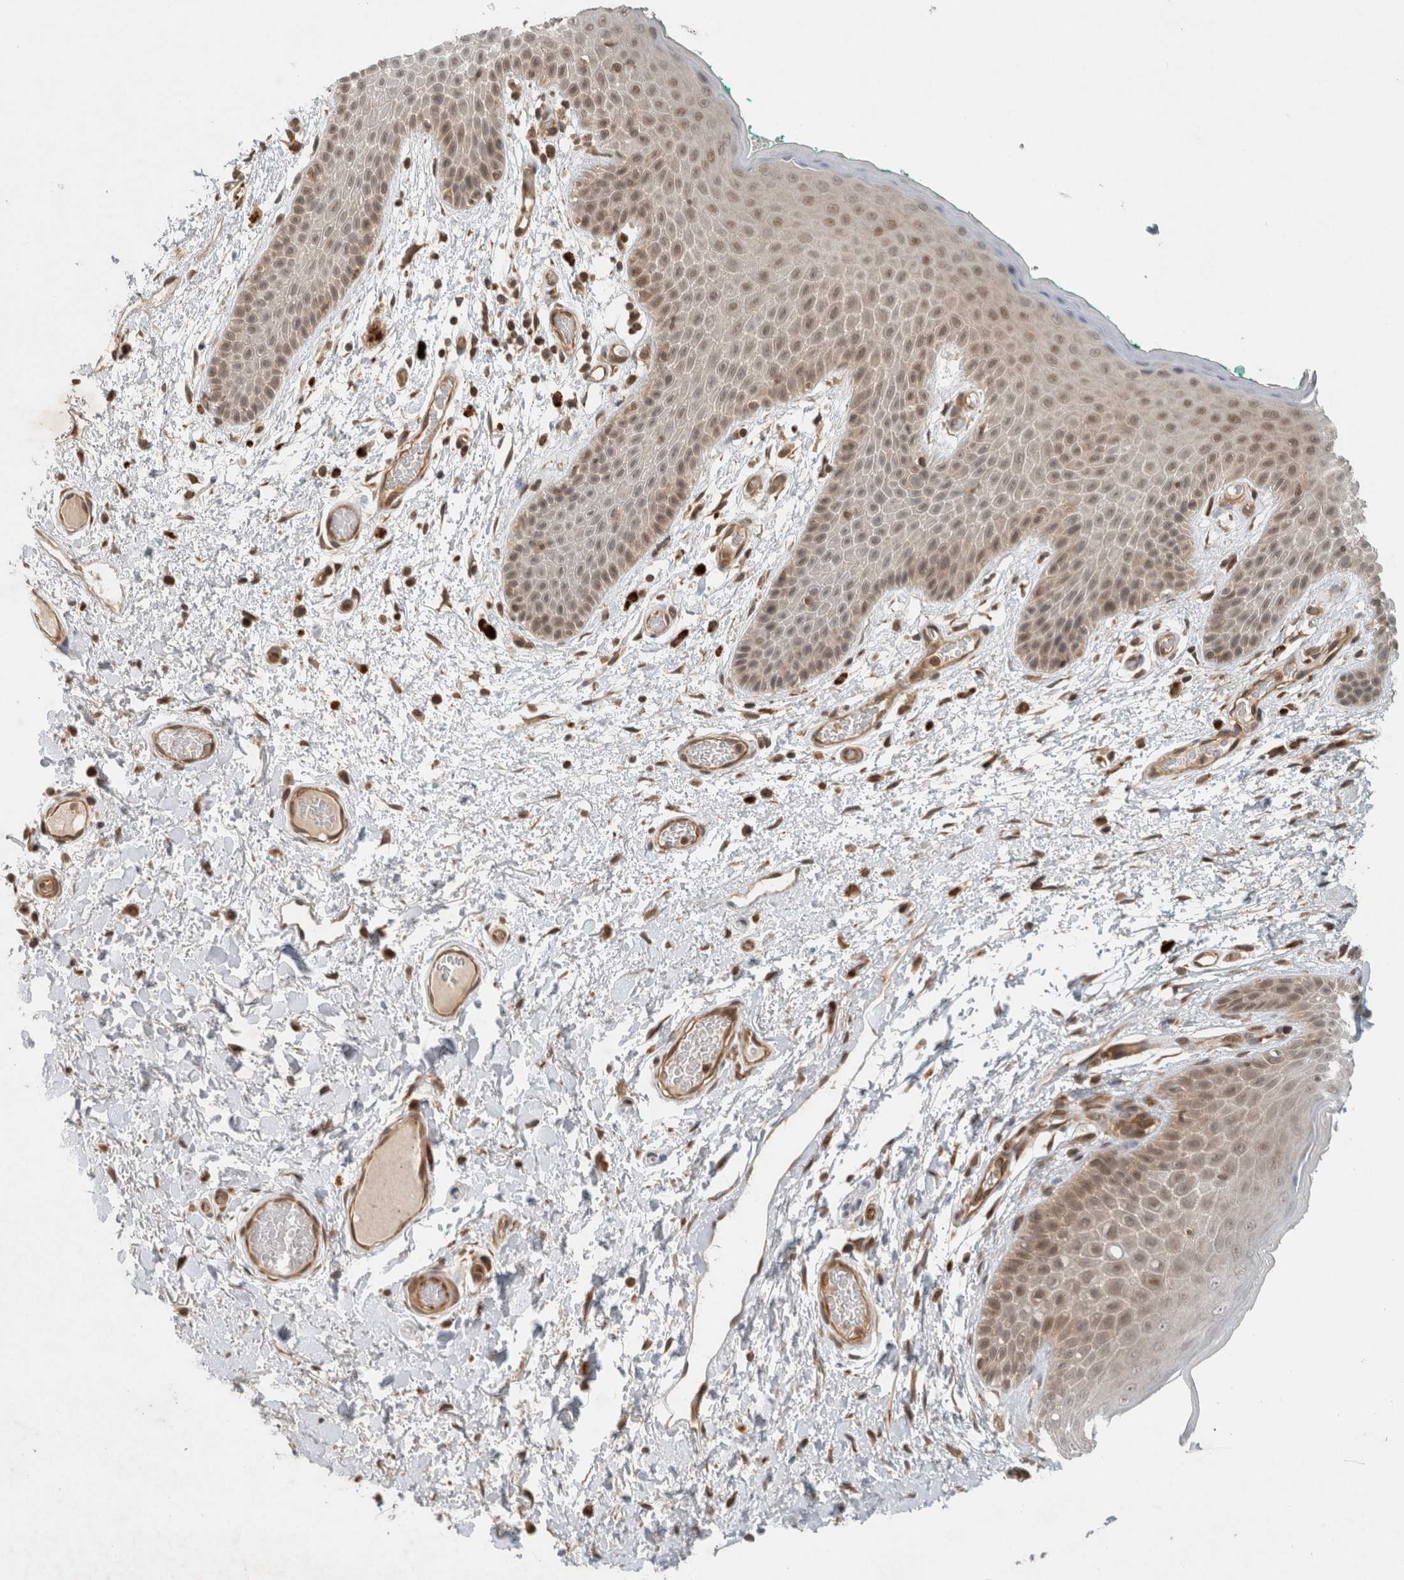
{"staining": {"intensity": "weak", "quantity": "25%-75%", "location": "cytoplasmic/membranous,nuclear"}, "tissue": "skin", "cell_type": "Epidermal cells", "image_type": "normal", "snomed": [{"axis": "morphology", "description": "Normal tissue, NOS"}, {"axis": "topography", "description": "Anal"}], "caption": "IHC of unremarkable human skin demonstrates low levels of weak cytoplasmic/membranous,nuclear expression in about 25%-75% of epidermal cells.", "gene": "CAAP1", "patient": {"sex": "male", "age": 74}}